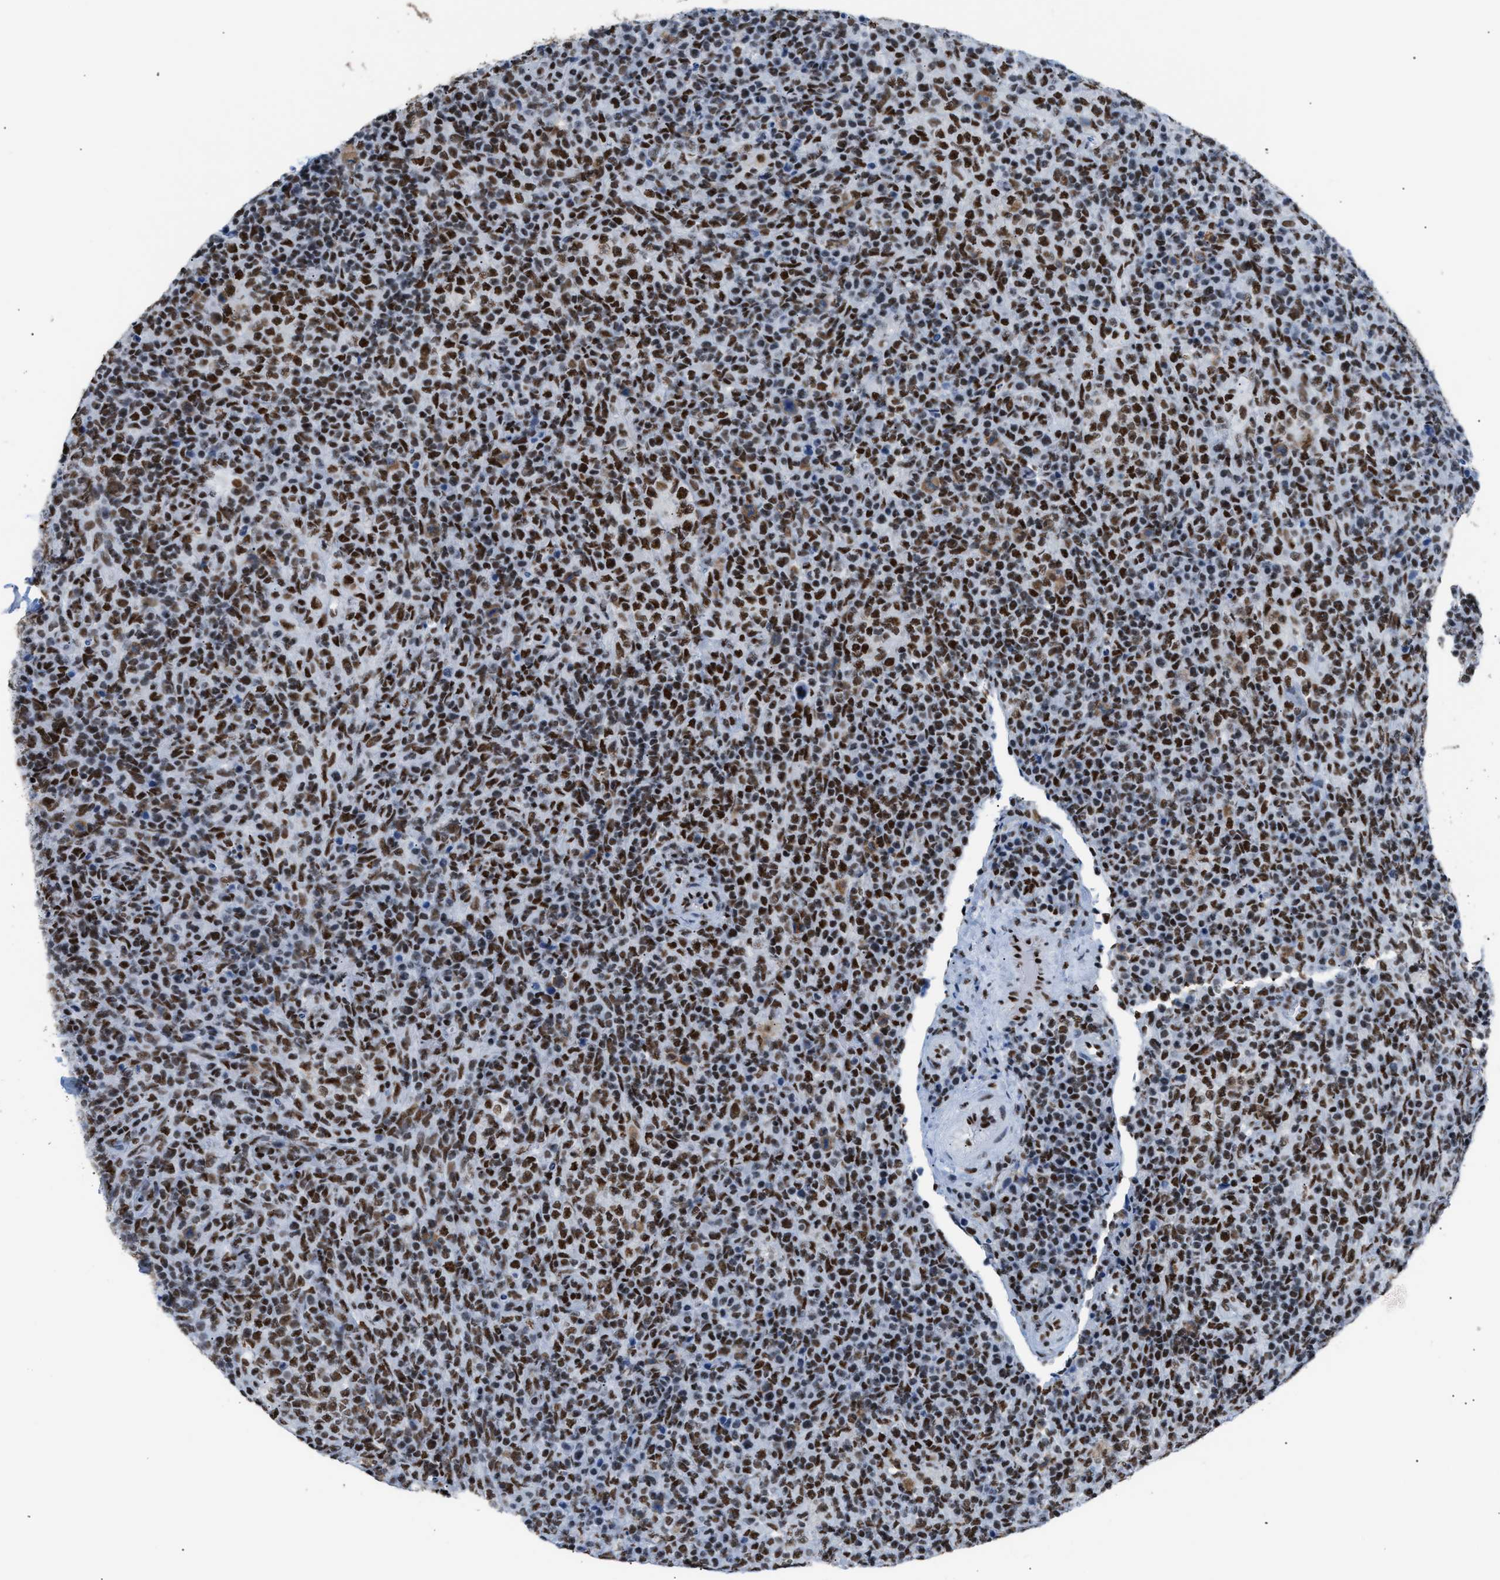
{"staining": {"intensity": "strong", "quantity": "25%-75%", "location": "cytoplasmic/membranous"}, "tissue": "lymphoma", "cell_type": "Tumor cells", "image_type": "cancer", "snomed": [{"axis": "morphology", "description": "Malignant lymphoma, non-Hodgkin's type, High grade"}, {"axis": "topography", "description": "Lymph node"}], "caption": "Tumor cells display high levels of strong cytoplasmic/membranous expression in approximately 25%-75% of cells in human high-grade malignant lymphoma, non-Hodgkin's type.", "gene": "CCAR2", "patient": {"sex": "female", "age": 76}}